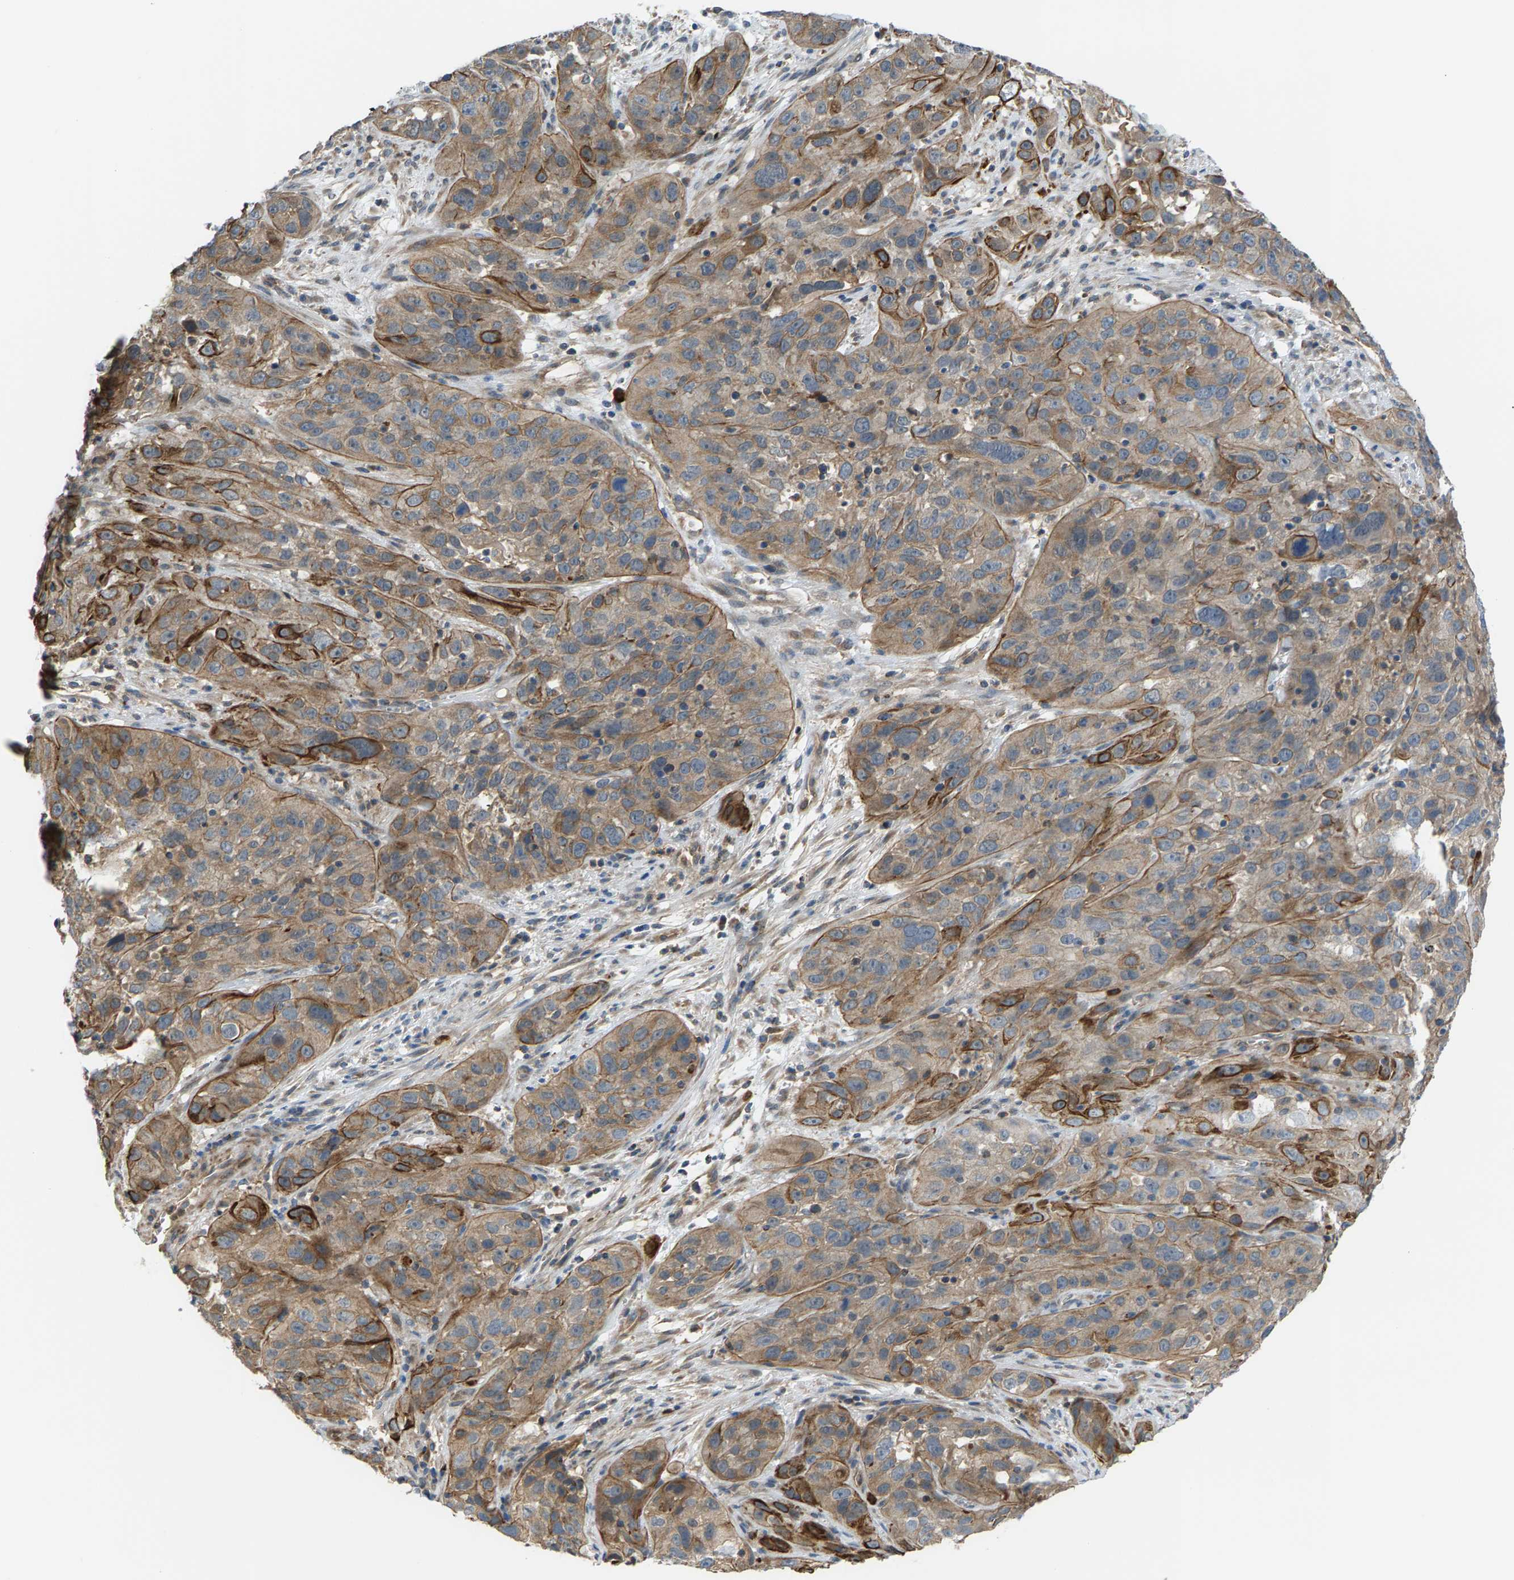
{"staining": {"intensity": "moderate", "quantity": ">75%", "location": "cytoplasmic/membranous"}, "tissue": "cervical cancer", "cell_type": "Tumor cells", "image_type": "cancer", "snomed": [{"axis": "morphology", "description": "Squamous cell carcinoma, NOS"}, {"axis": "topography", "description": "Cervix"}], "caption": "Tumor cells show medium levels of moderate cytoplasmic/membranous staining in about >75% of cells in human cervical squamous cell carcinoma.", "gene": "PDCL", "patient": {"sex": "female", "age": 32}}